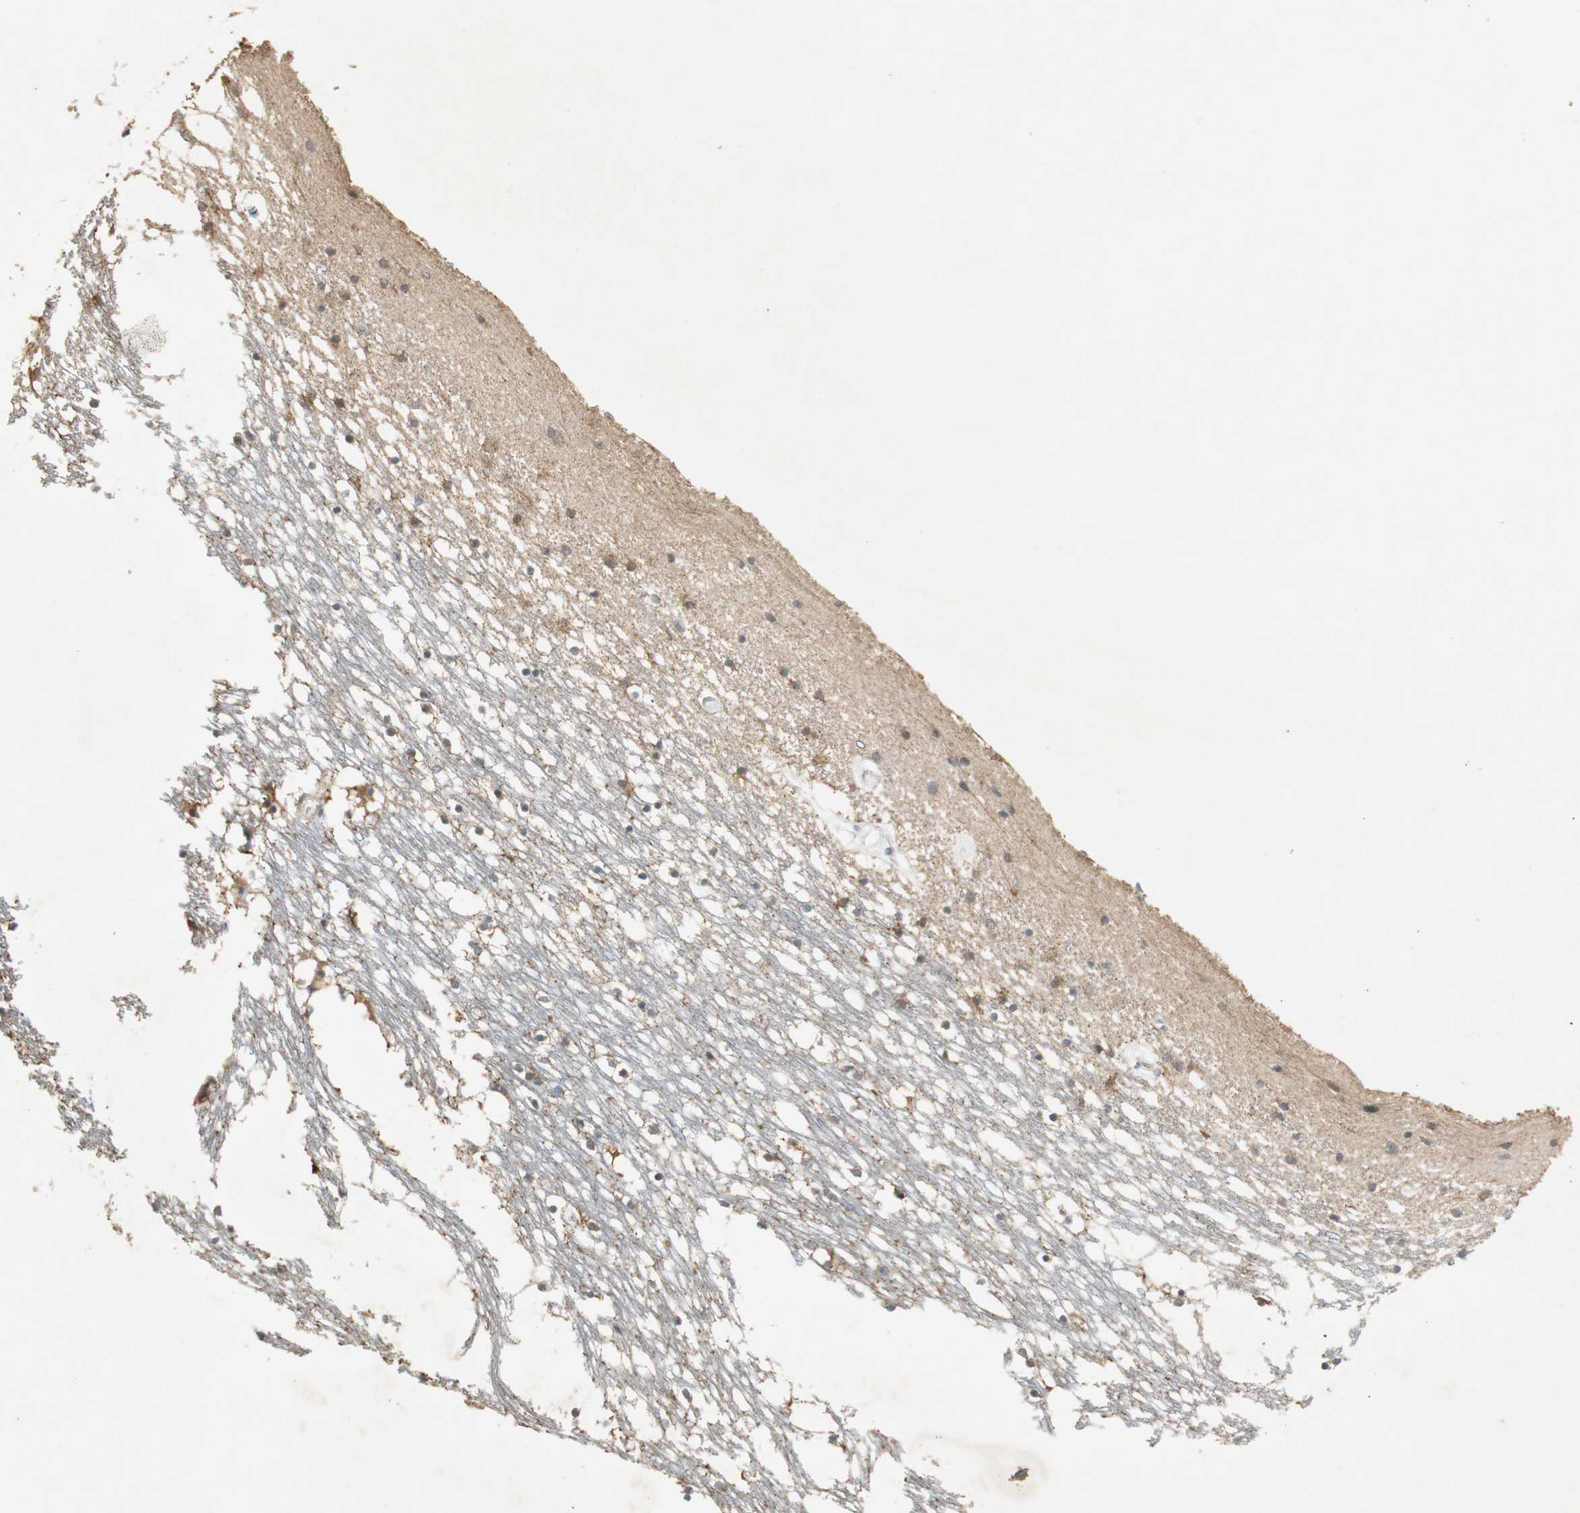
{"staining": {"intensity": "moderate", "quantity": "<25%", "location": "cytoplasmic/membranous,nuclear"}, "tissue": "caudate", "cell_type": "Glial cells", "image_type": "normal", "snomed": [{"axis": "morphology", "description": "Normal tissue, NOS"}, {"axis": "topography", "description": "Lateral ventricle wall"}], "caption": "Glial cells display moderate cytoplasmic/membranous,nuclear expression in approximately <25% of cells in unremarkable caudate. Immunohistochemistry (ihc) stains the protein of interest in brown and the nuclei are stained blue.", "gene": "USP2", "patient": {"sex": "male", "age": 45}}